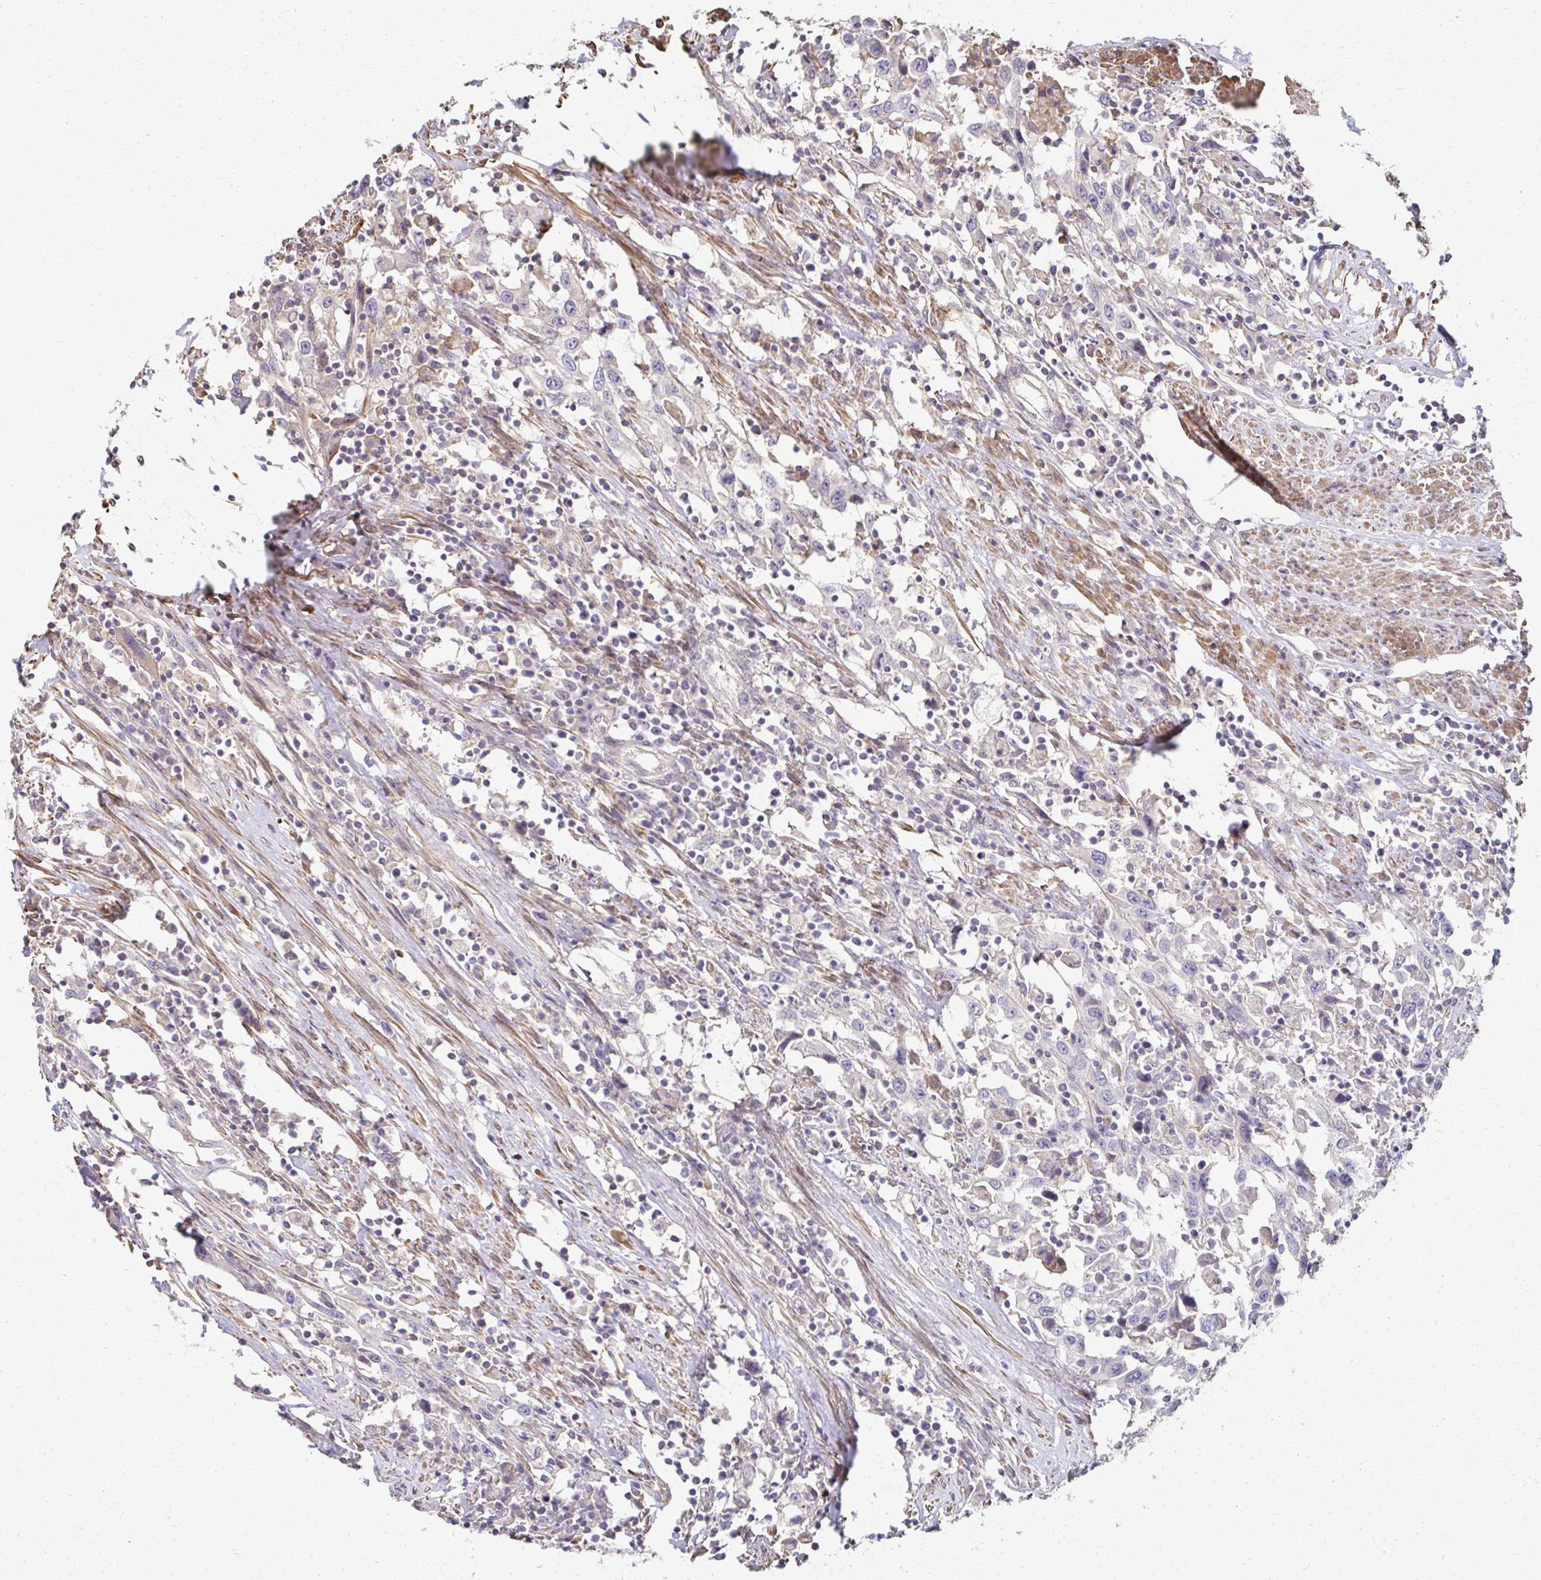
{"staining": {"intensity": "negative", "quantity": "none", "location": "none"}, "tissue": "urothelial cancer", "cell_type": "Tumor cells", "image_type": "cancer", "snomed": [{"axis": "morphology", "description": "Urothelial carcinoma, High grade"}, {"axis": "topography", "description": "Urinary bladder"}], "caption": "A high-resolution histopathology image shows immunohistochemistry (IHC) staining of urothelial cancer, which exhibits no significant staining in tumor cells.", "gene": "EOLA2", "patient": {"sex": "male", "age": 61}}